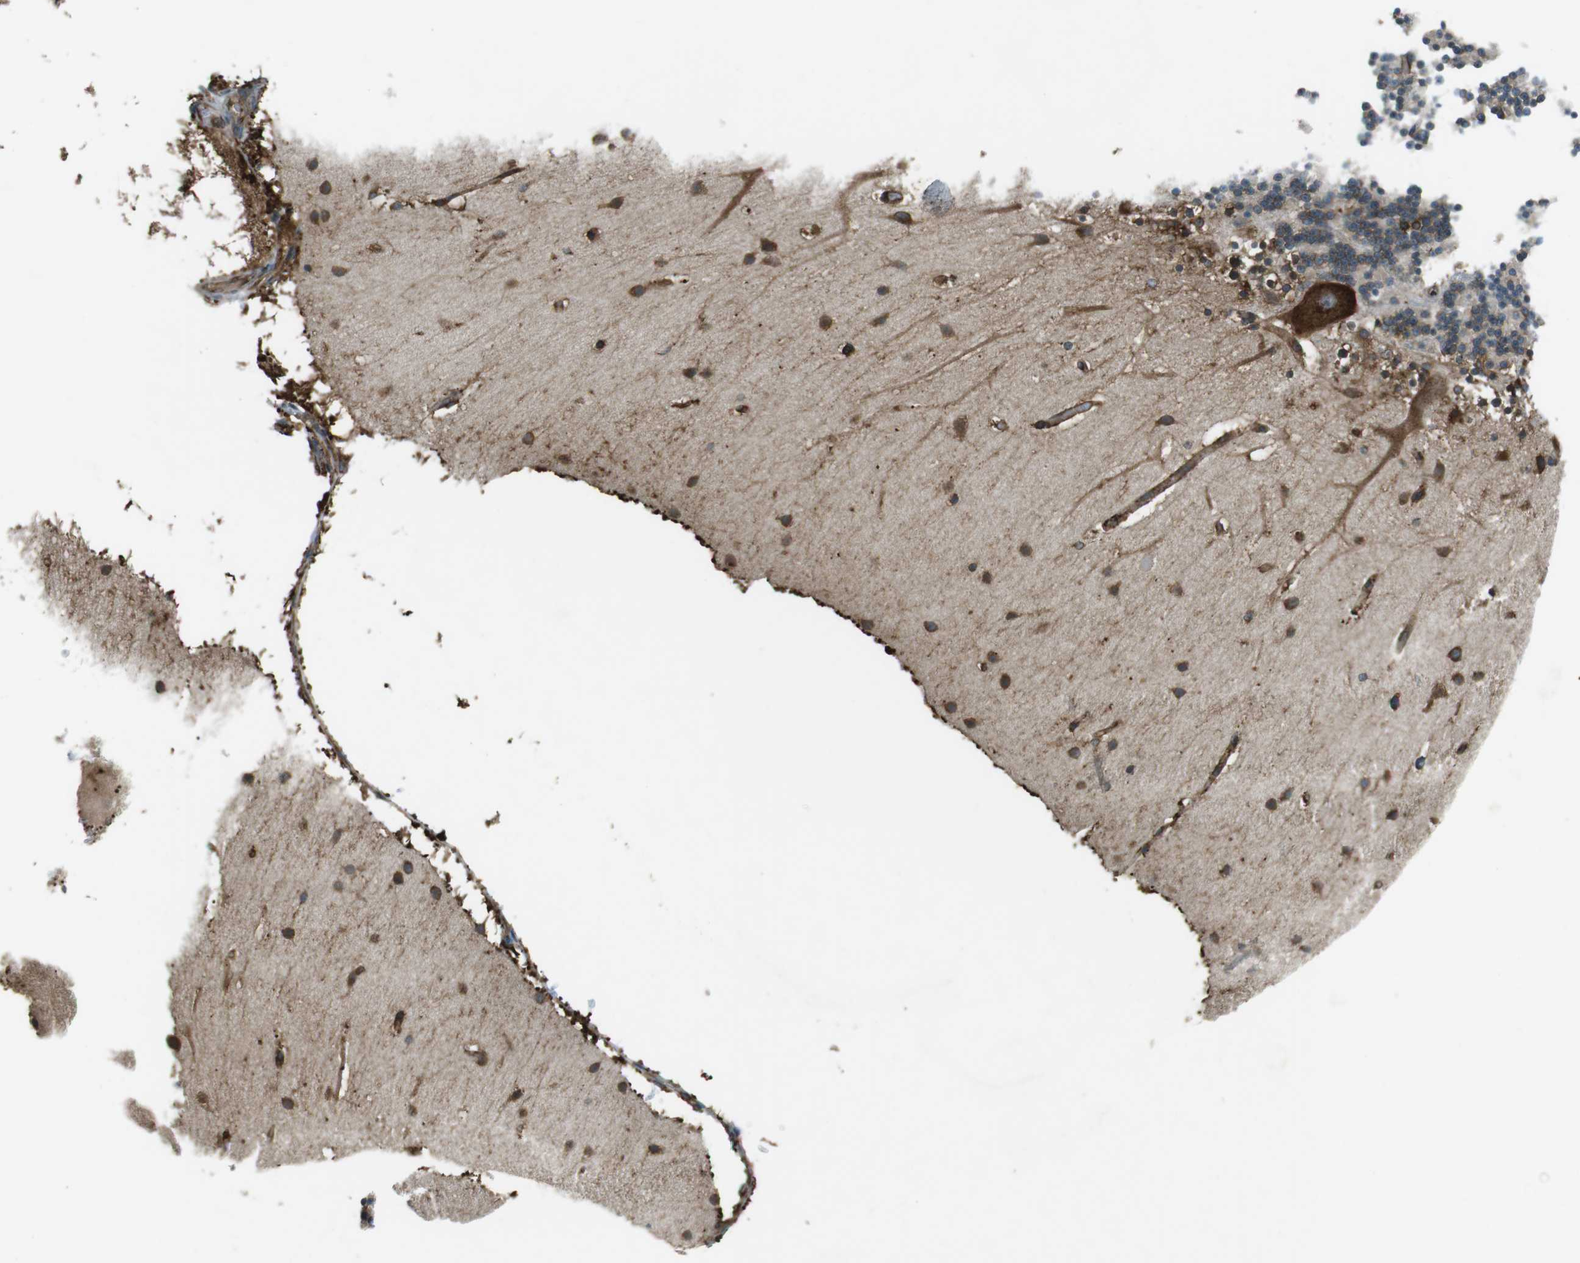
{"staining": {"intensity": "moderate", "quantity": "25%-75%", "location": "cytoplasmic/membranous"}, "tissue": "cerebellum", "cell_type": "Cells in granular layer", "image_type": "normal", "snomed": [{"axis": "morphology", "description": "Normal tissue, NOS"}, {"axis": "topography", "description": "Cerebellum"}], "caption": "Brown immunohistochemical staining in benign cerebellum shows moderate cytoplasmic/membranous positivity in about 25%-75% of cells in granular layer. The protein of interest is shown in brown color, while the nuclei are stained blue.", "gene": "KTN1", "patient": {"sex": "male", "age": 45}}